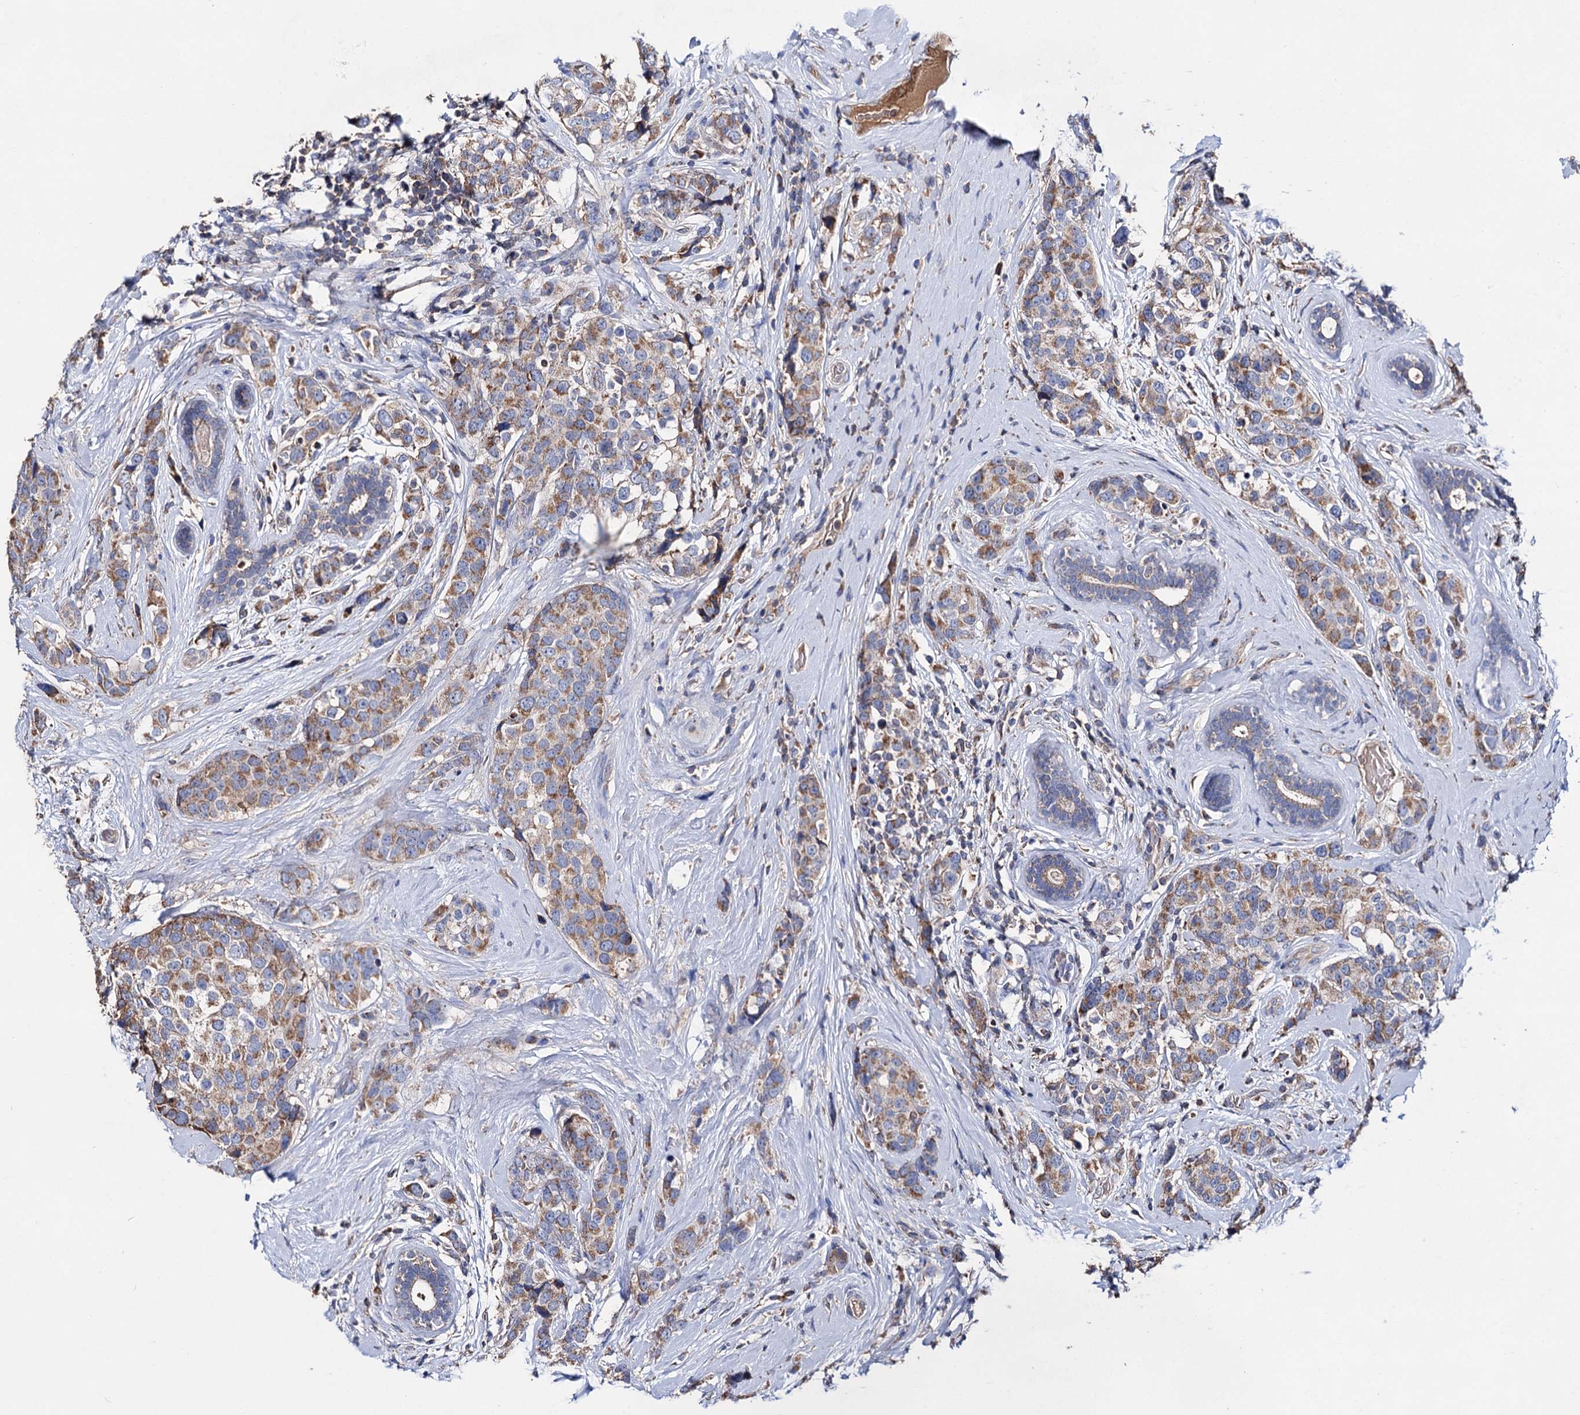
{"staining": {"intensity": "moderate", "quantity": ">75%", "location": "cytoplasmic/membranous"}, "tissue": "breast cancer", "cell_type": "Tumor cells", "image_type": "cancer", "snomed": [{"axis": "morphology", "description": "Lobular carcinoma"}, {"axis": "topography", "description": "Breast"}], "caption": "Moderate cytoplasmic/membranous expression is seen in approximately >75% of tumor cells in lobular carcinoma (breast).", "gene": "CLPB", "patient": {"sex": "female", "age": 59}}